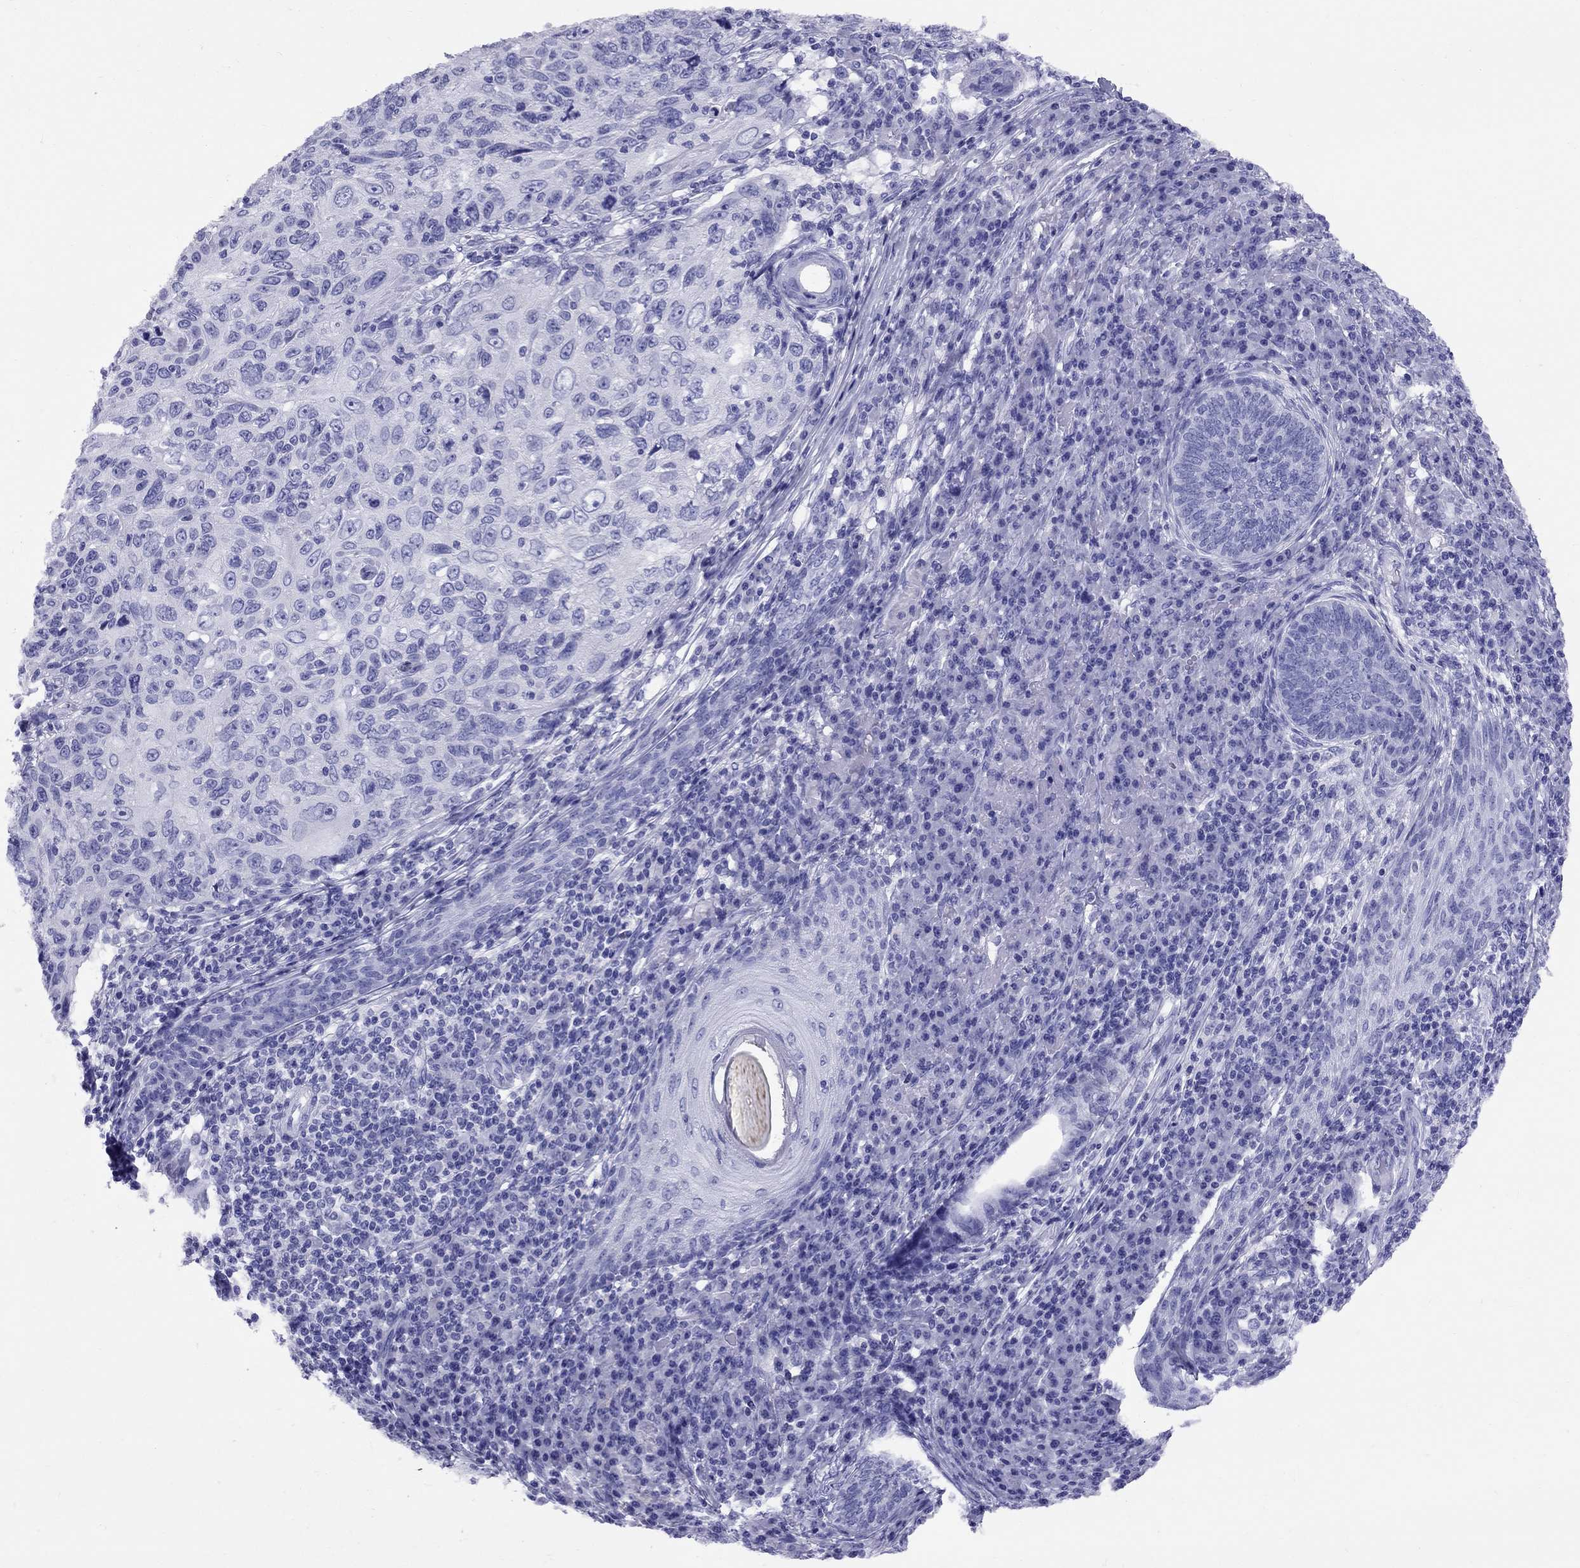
{"staining": {"intensity": "negative", "quantity": "none", "location": "none"}, "tissue": "skin cancer", "cell_type": "Tumor cells", "image_type": "cancer", "snomed": [{"axis": "morphology", "description": "Squamous cell carcinoma, NOS"}, {"axis": "topography", "description": "Skin"}], "caption": "Immunohistochemical staining of skin squamous cell carcinoma reveals no significant staining in tumor cells.", "gene": "AVPR1B", "patient": {"sex": "male", "age": 92}}